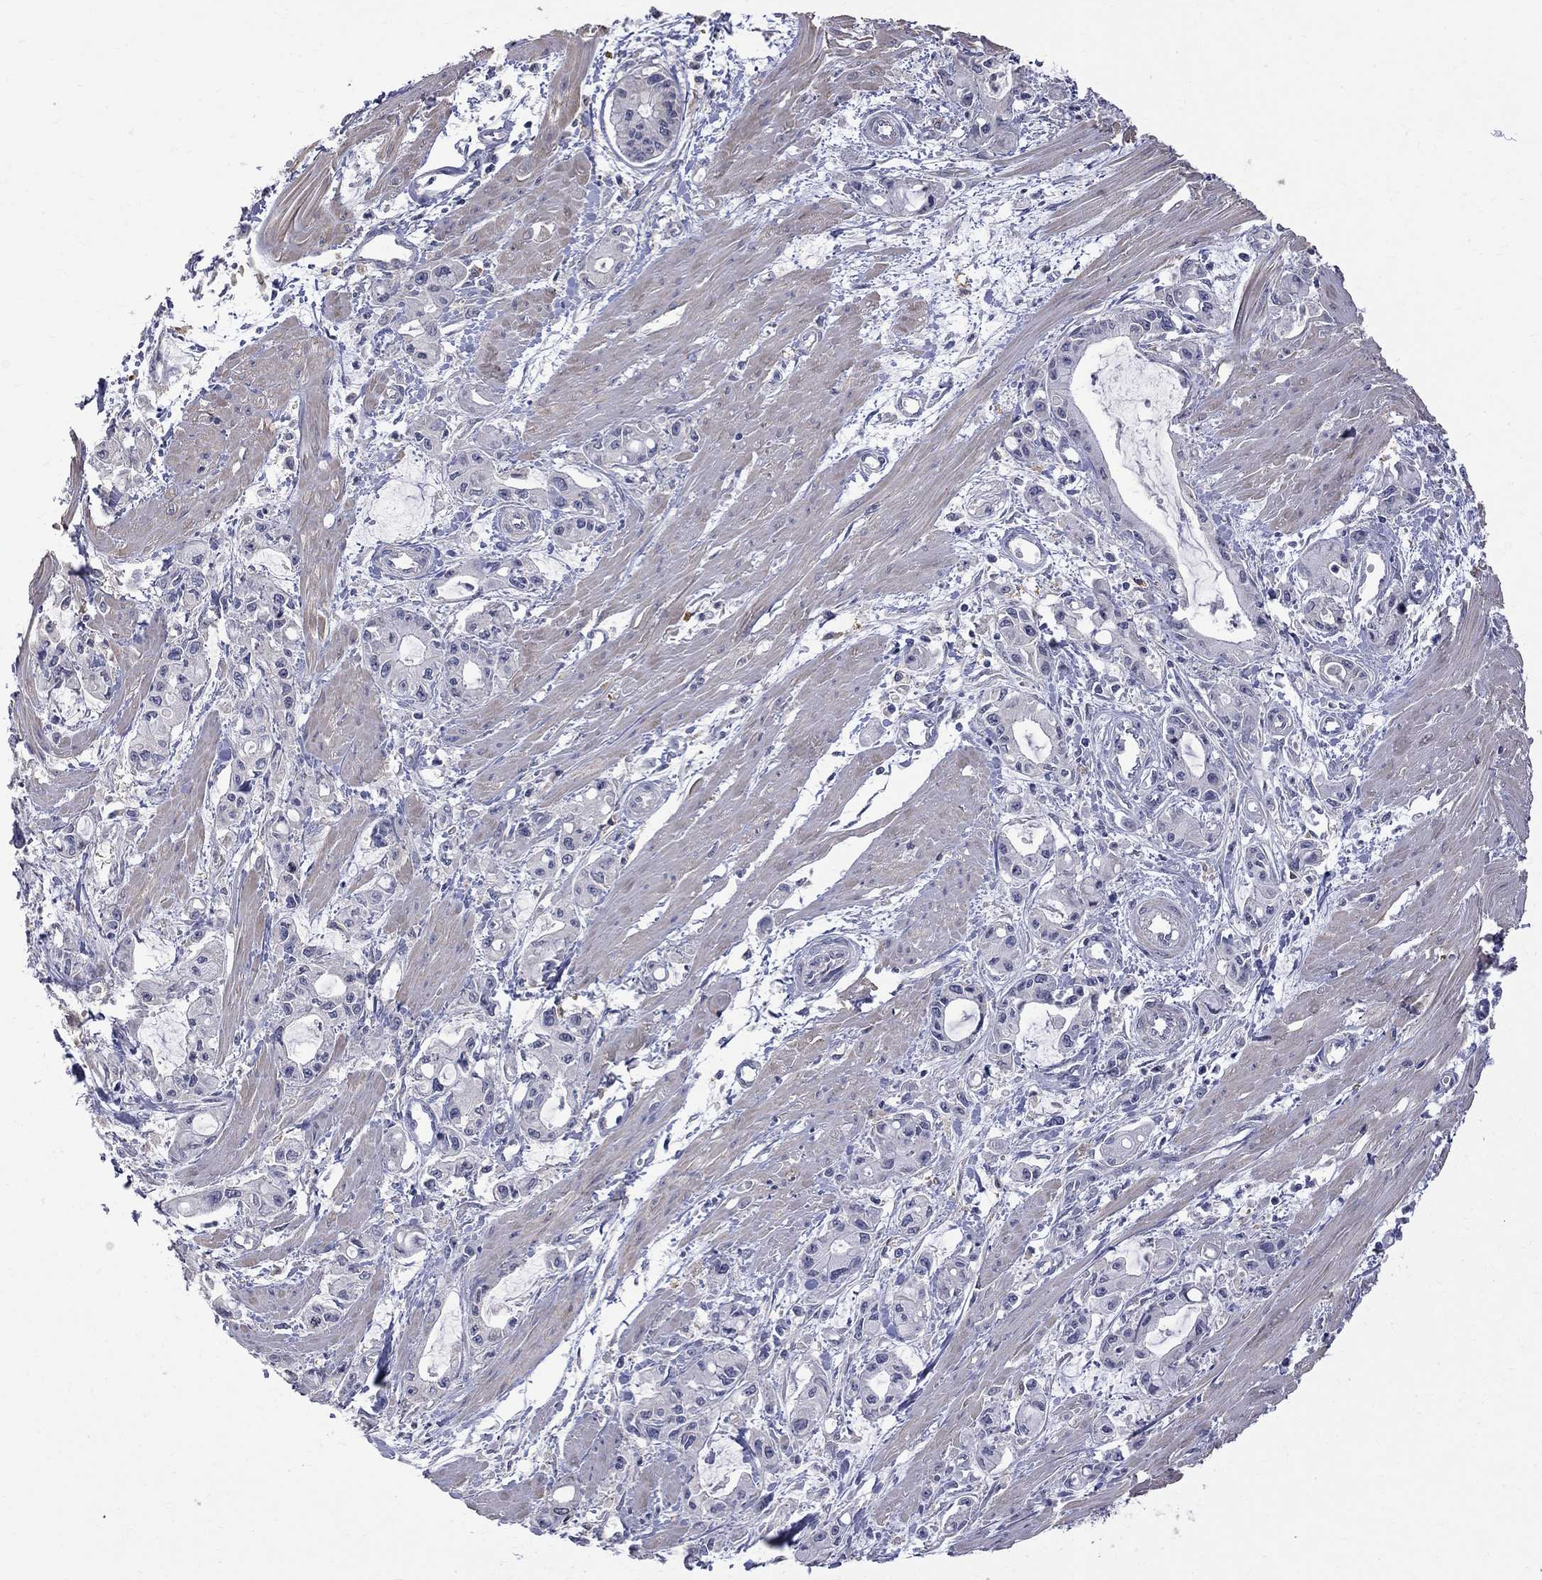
{"staining": {"intensity": "negative", "quantity": "none", "location": "none"}, "tissue": "pancreatic cancer", "cell_type": "Tumor cells", "image_type": "cancer", "snomed": [{"axis": "morphology", "description": "Adenocarcinoma, NOS"}, {"axis": "topography", "description": "Pancreas"}], "caption": "Photomicrograph shows no protein expression in tumor cells of pancreatic cancer (adenocarcinoma) tissue.", "gene": "CKAP2", "patient": {"sex": "male", "age": 48}}